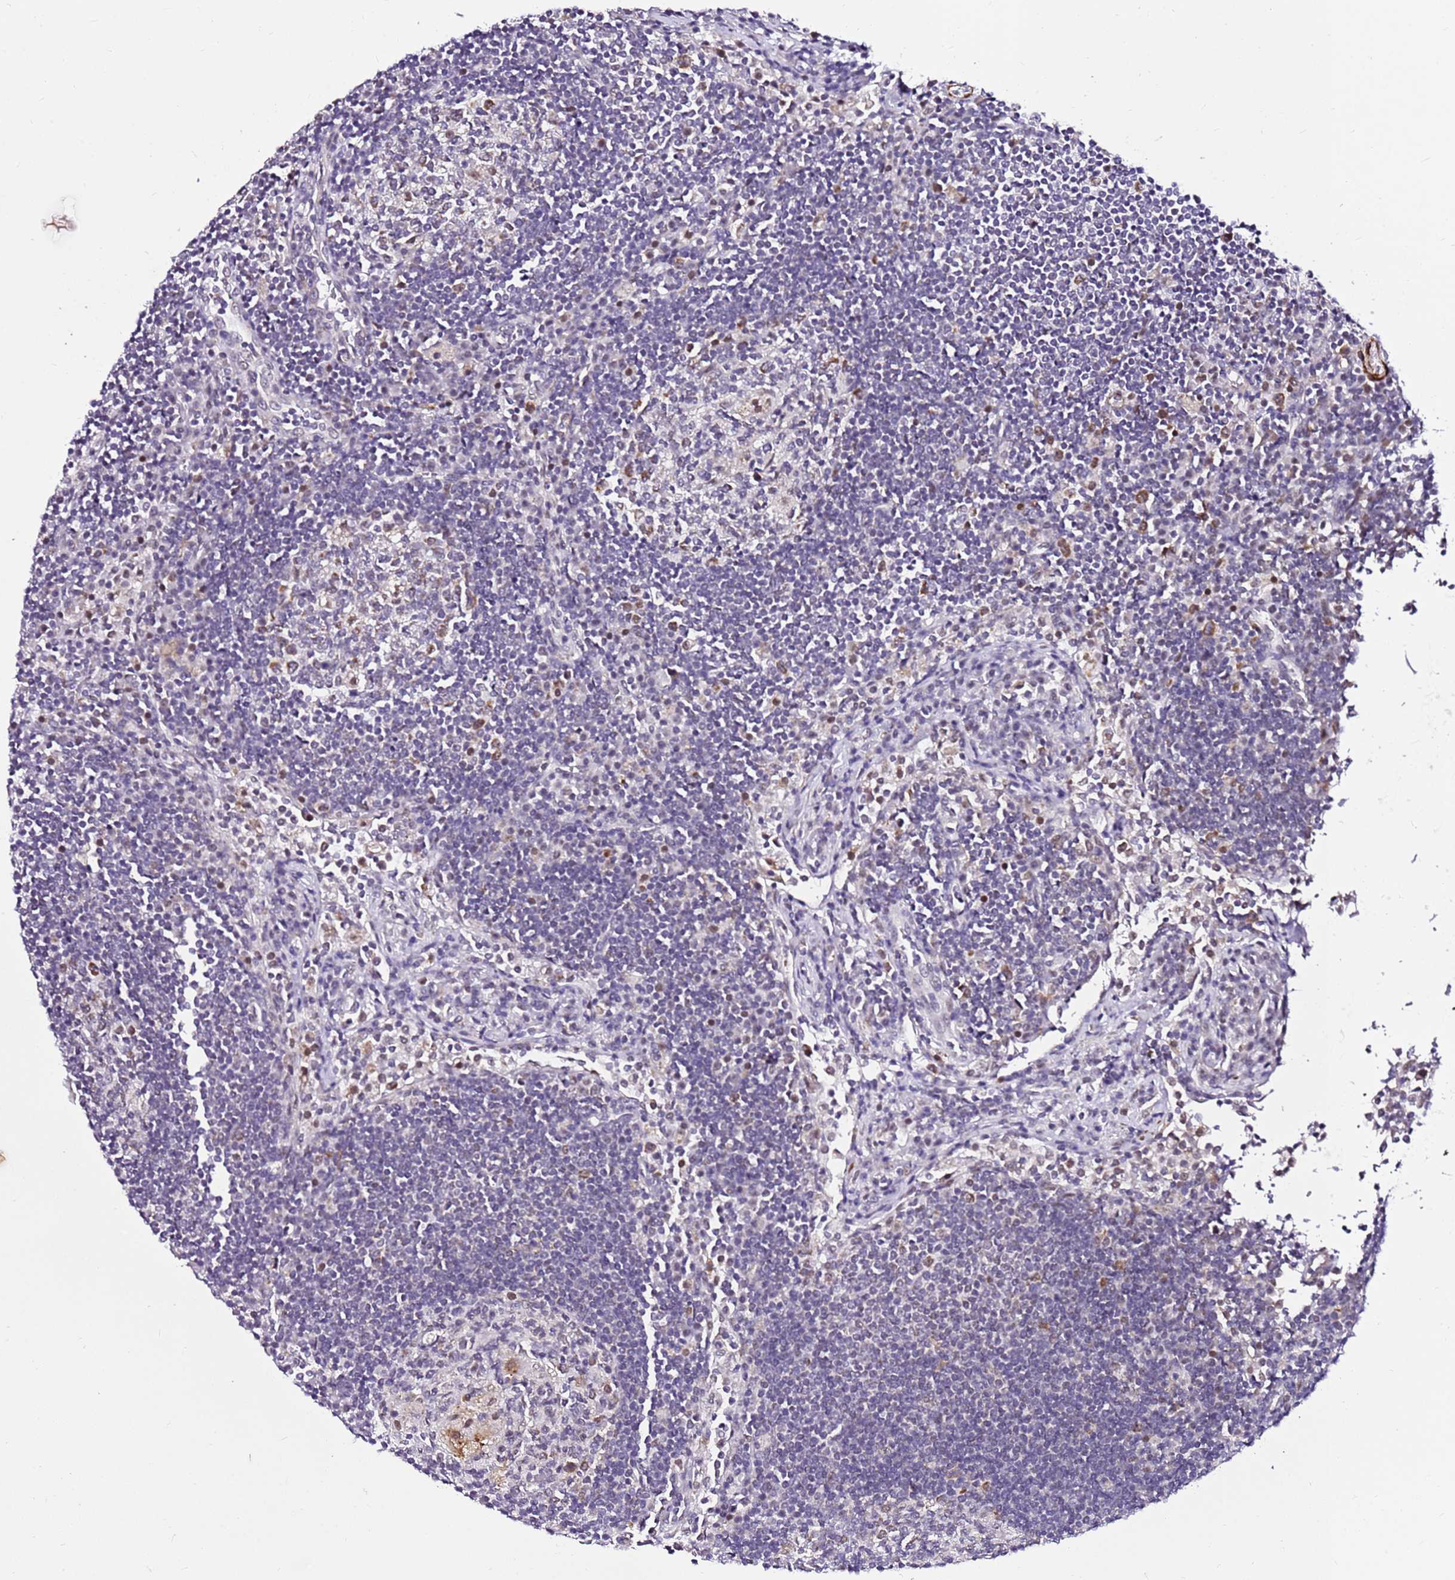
{"staining": {"intensity": "negative", "quantity": "none", "location": "none"}, "tissue": "lymph node", "cell_type": "Germinal center cells", "image_type": "normal", "snomed": [{"axis": "morphology", "description": "Normal tissue, NOS"}, {"axis": "topography", "description": "Lymph node"}], "caption": "Immunohistochemistry histopathology image of benign human lymph node stained for a protein (brown), which exhibits no positivity in germinal center cells. The staining is performed using DAB brown chromogen with nuclei counter-stained in using hematoxylin.", "gene": "SMIM4", "patient": {"sex": "female", "age": 53}}